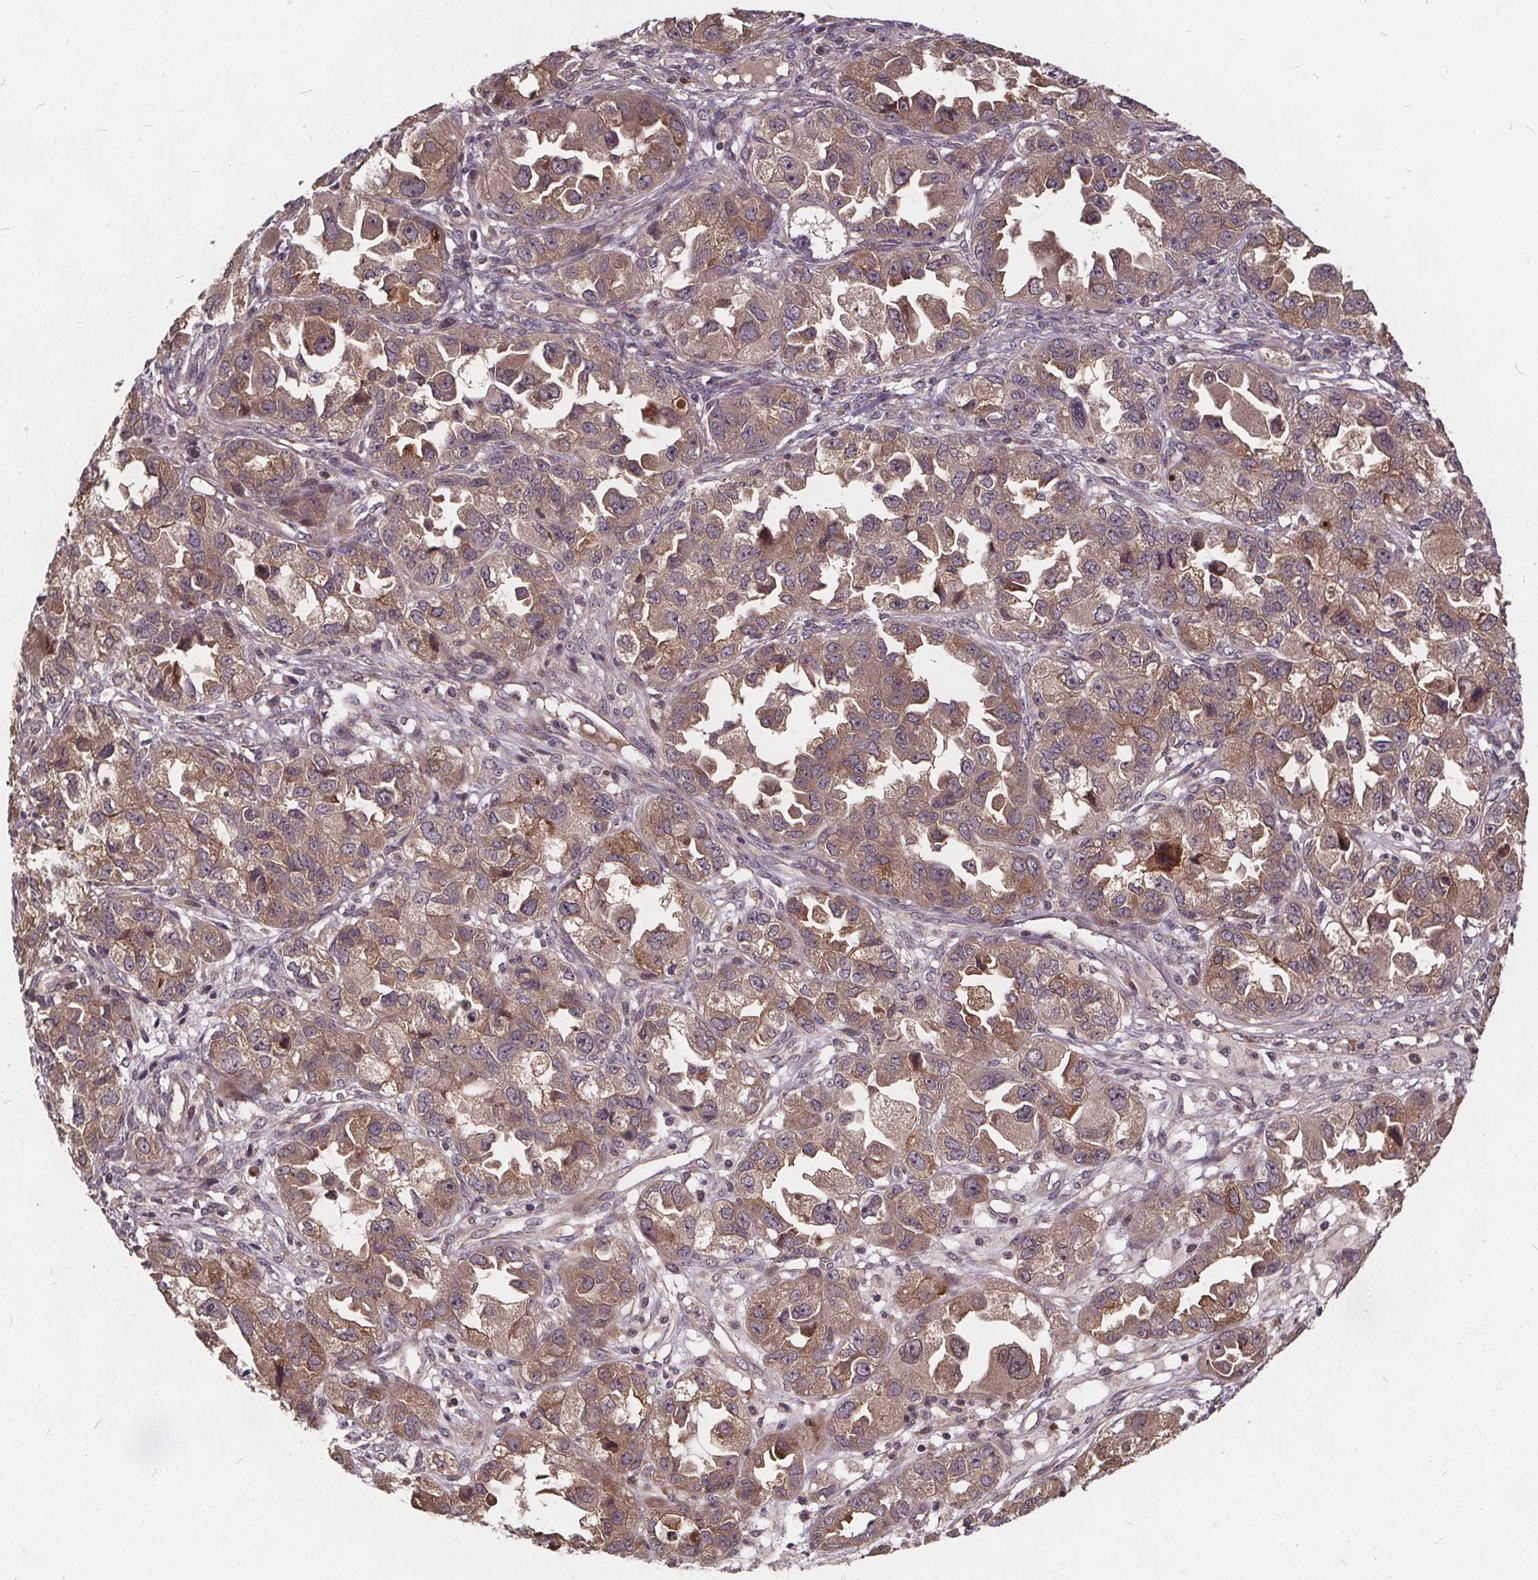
{"staining": {"intensity": "weak", "quantity": ">75%", "location": "cytoplasmic/membranous"}, "tissue": "ovarian cancer", "cell_type": "Tumor cells", "image_type": "cancer", "snomed": [{"axis": "morphology", "description": "Cystadenocarcinoma, serous, NOS"}, {"axis": "topography", "description": "Ovary"}], "caption": "Human serous cystadenocarcinoma (ovarian) stained with a protein marker shows weak staining in tumor cells.", "gene": "USP9X", "patient": {"sex": "female", "age": 84}}